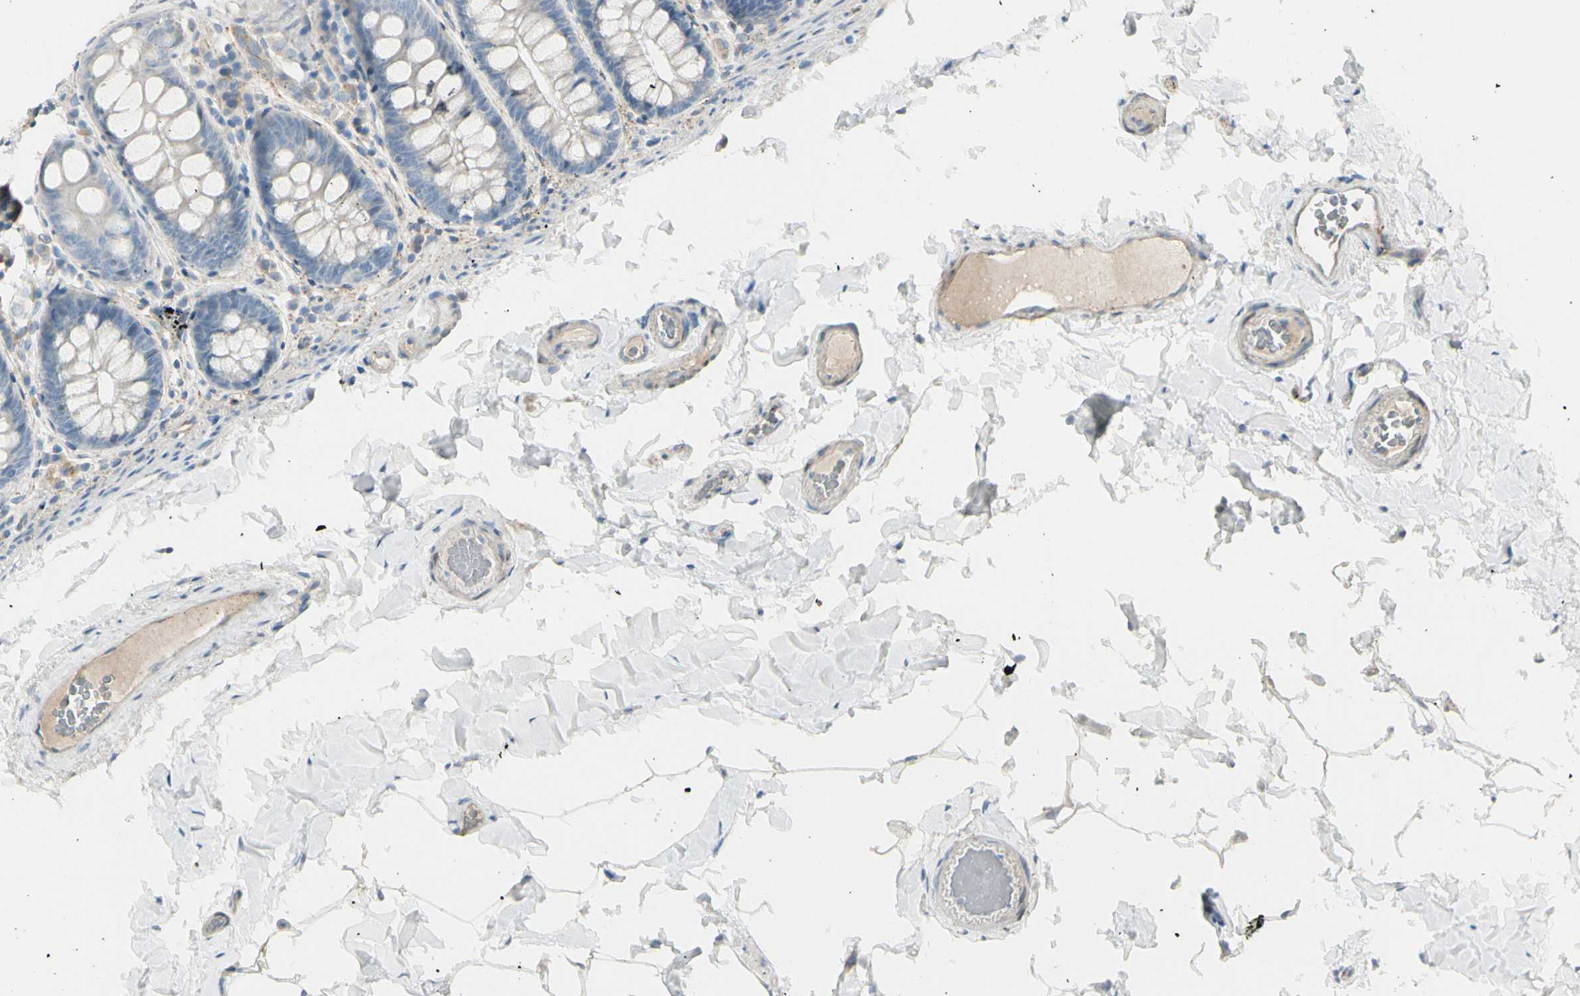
{"staining": {"intensity": "weak", "quantity": ">75%", "location": "cytoplasmic/membranous"}, "tissue": "colon", "cell_type": "Endothelial cells", "image_type": "normal", "snomed": [{"axis": "morphology", "description": "Normal tissue, NOS"}, {"axis": "topography", "description": "Colon"}], "caption": "Immunohistochemistry (DAB (3,3'-diaminobenzidine)) staining of normal colon reveals weak cytoplasmic/membranous protein expression in approximately >75% of endothelial cells. Ihc stains the protein in brown and the nuclei are stained blue.", "gene": "CACNA2D1", "patient": {"sex": "female", "age": 61}}